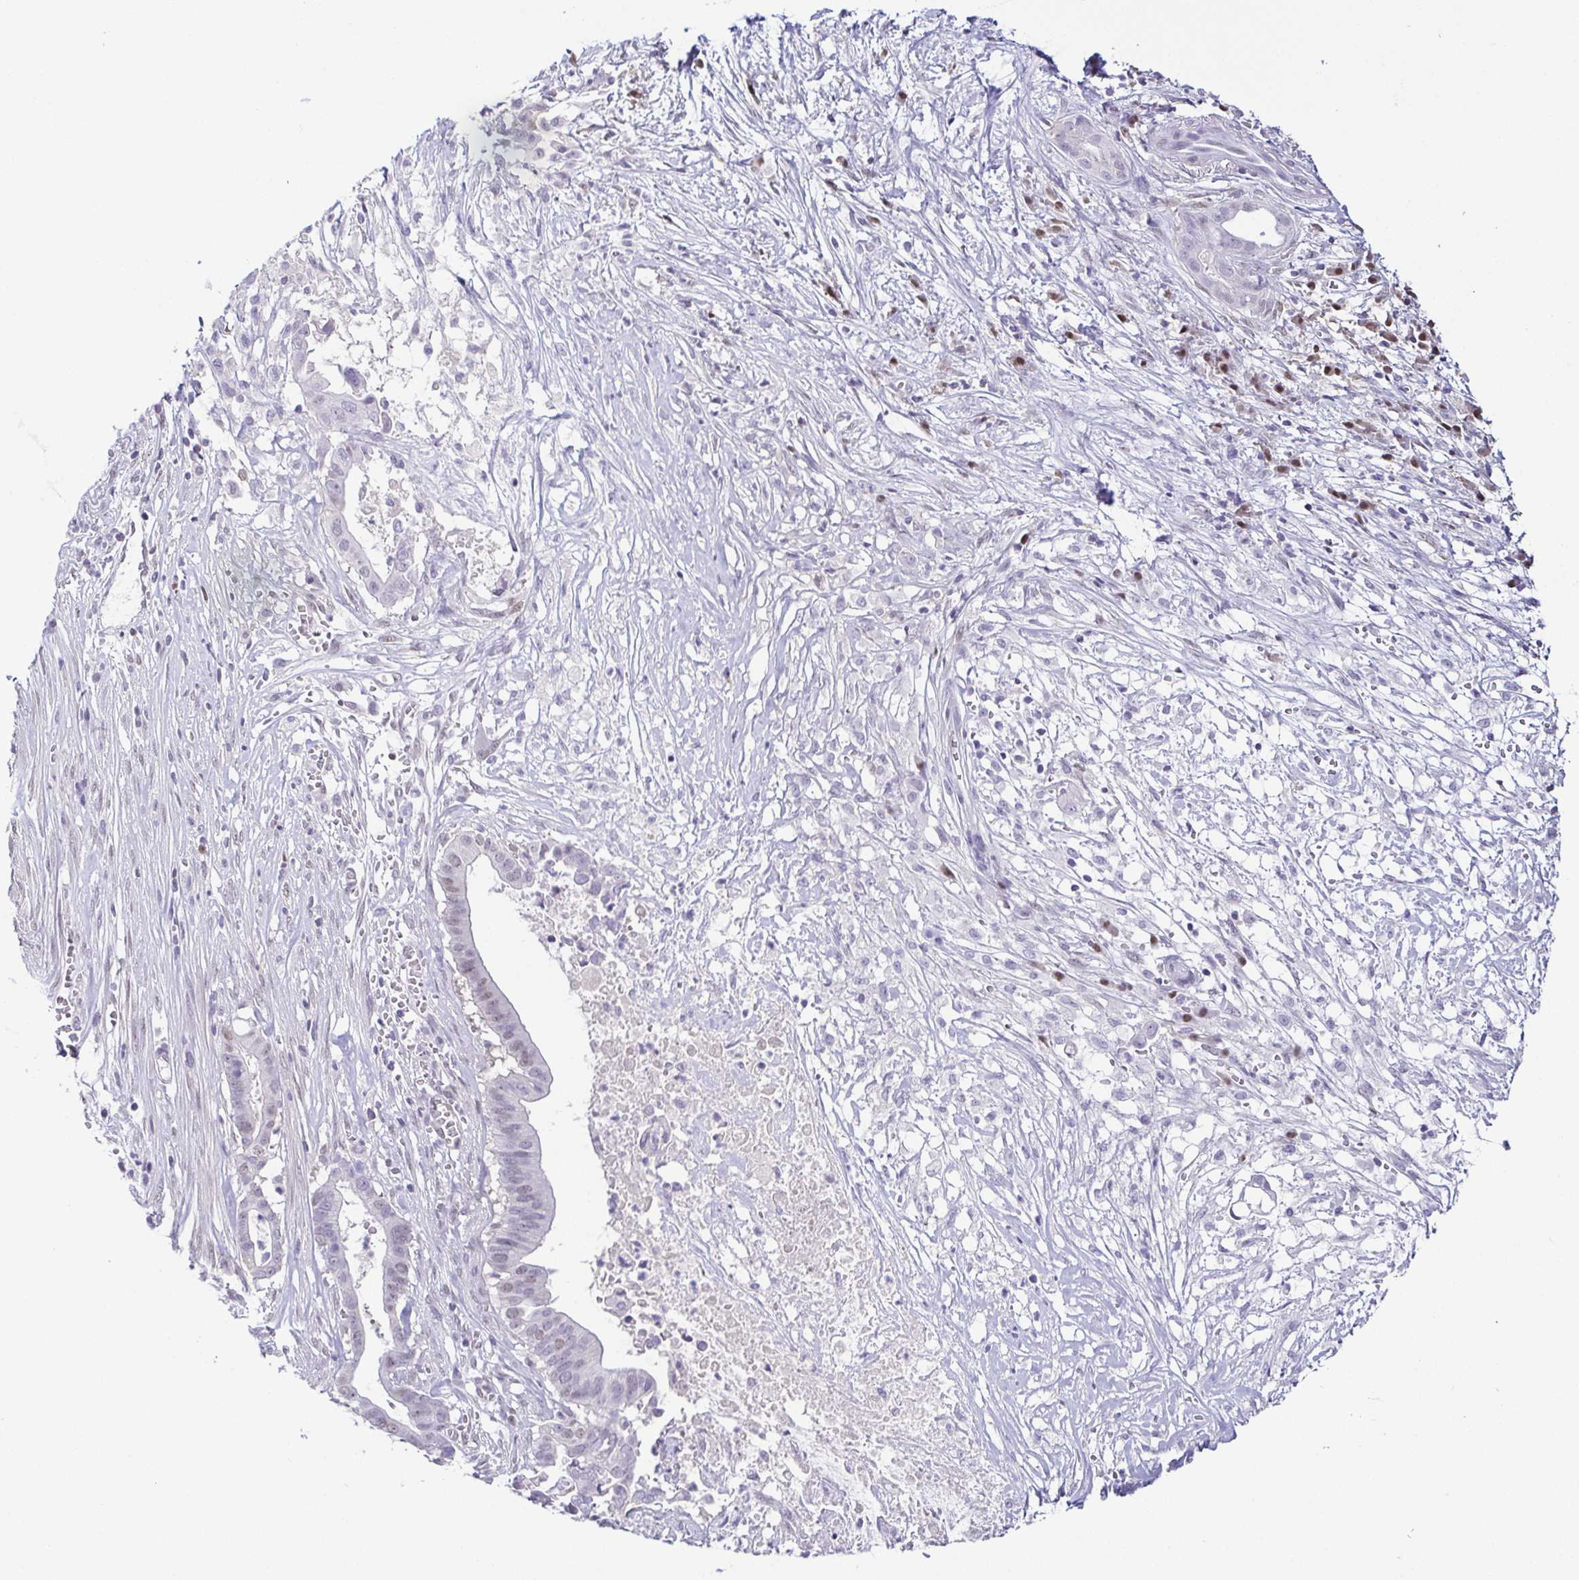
{"staining": {"intensity": "negative", "quantity": "none", "location": "none"}, "tissue": "pancreatic cancer", "cell_type": "Tumor cells", "image_type": "cancer", "snomed": [{"axis": "morphology", "description": "Adenocarcinoma, NOS"}, {"axis": "topography", "description": "Pancreas"}], "caption": "There is no significant expression in tumor cells of pancreatic cancer (adenocarcinoma).", "gene": "TCF3", "patient": {"sex": "male", "age": 61}}